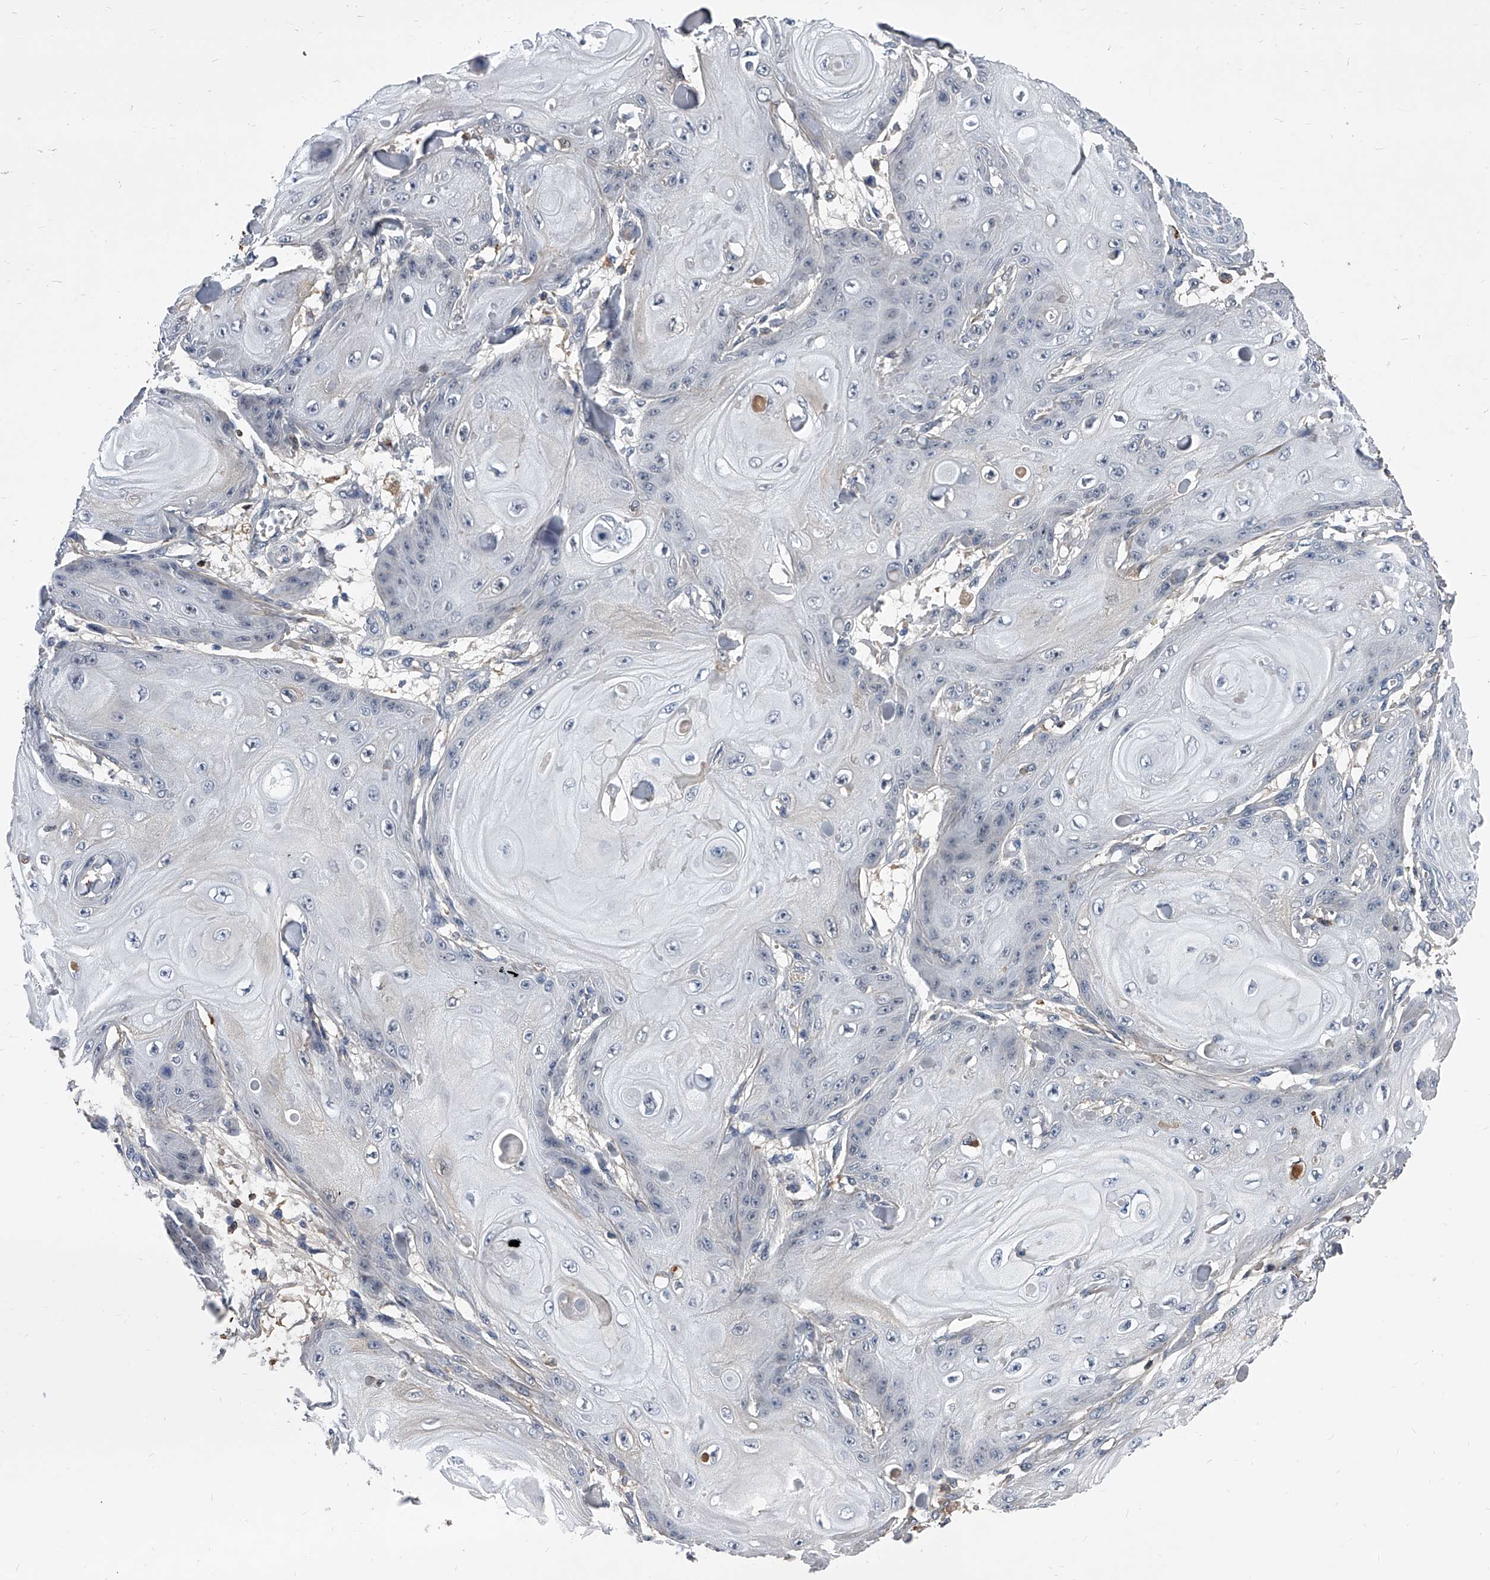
{"staining": {"intensity": "negative", "quantity": "none", "location": "none"}, "tissue": "skin cancer", "cell_type": "Tumor cells", "image_type": "cancer", "snomed": [{"axis": "morphology", "description": "Squamous cell carcinoma, NOS"}, {"axis": "topography", "description": "Skin"}], "caption": "Protein analysis of skin squamous cell carcinoma reveals no significant positivity in tumor cells.", "gene": "ZNF25", "patient": {"sex": "male", "age": 74}}